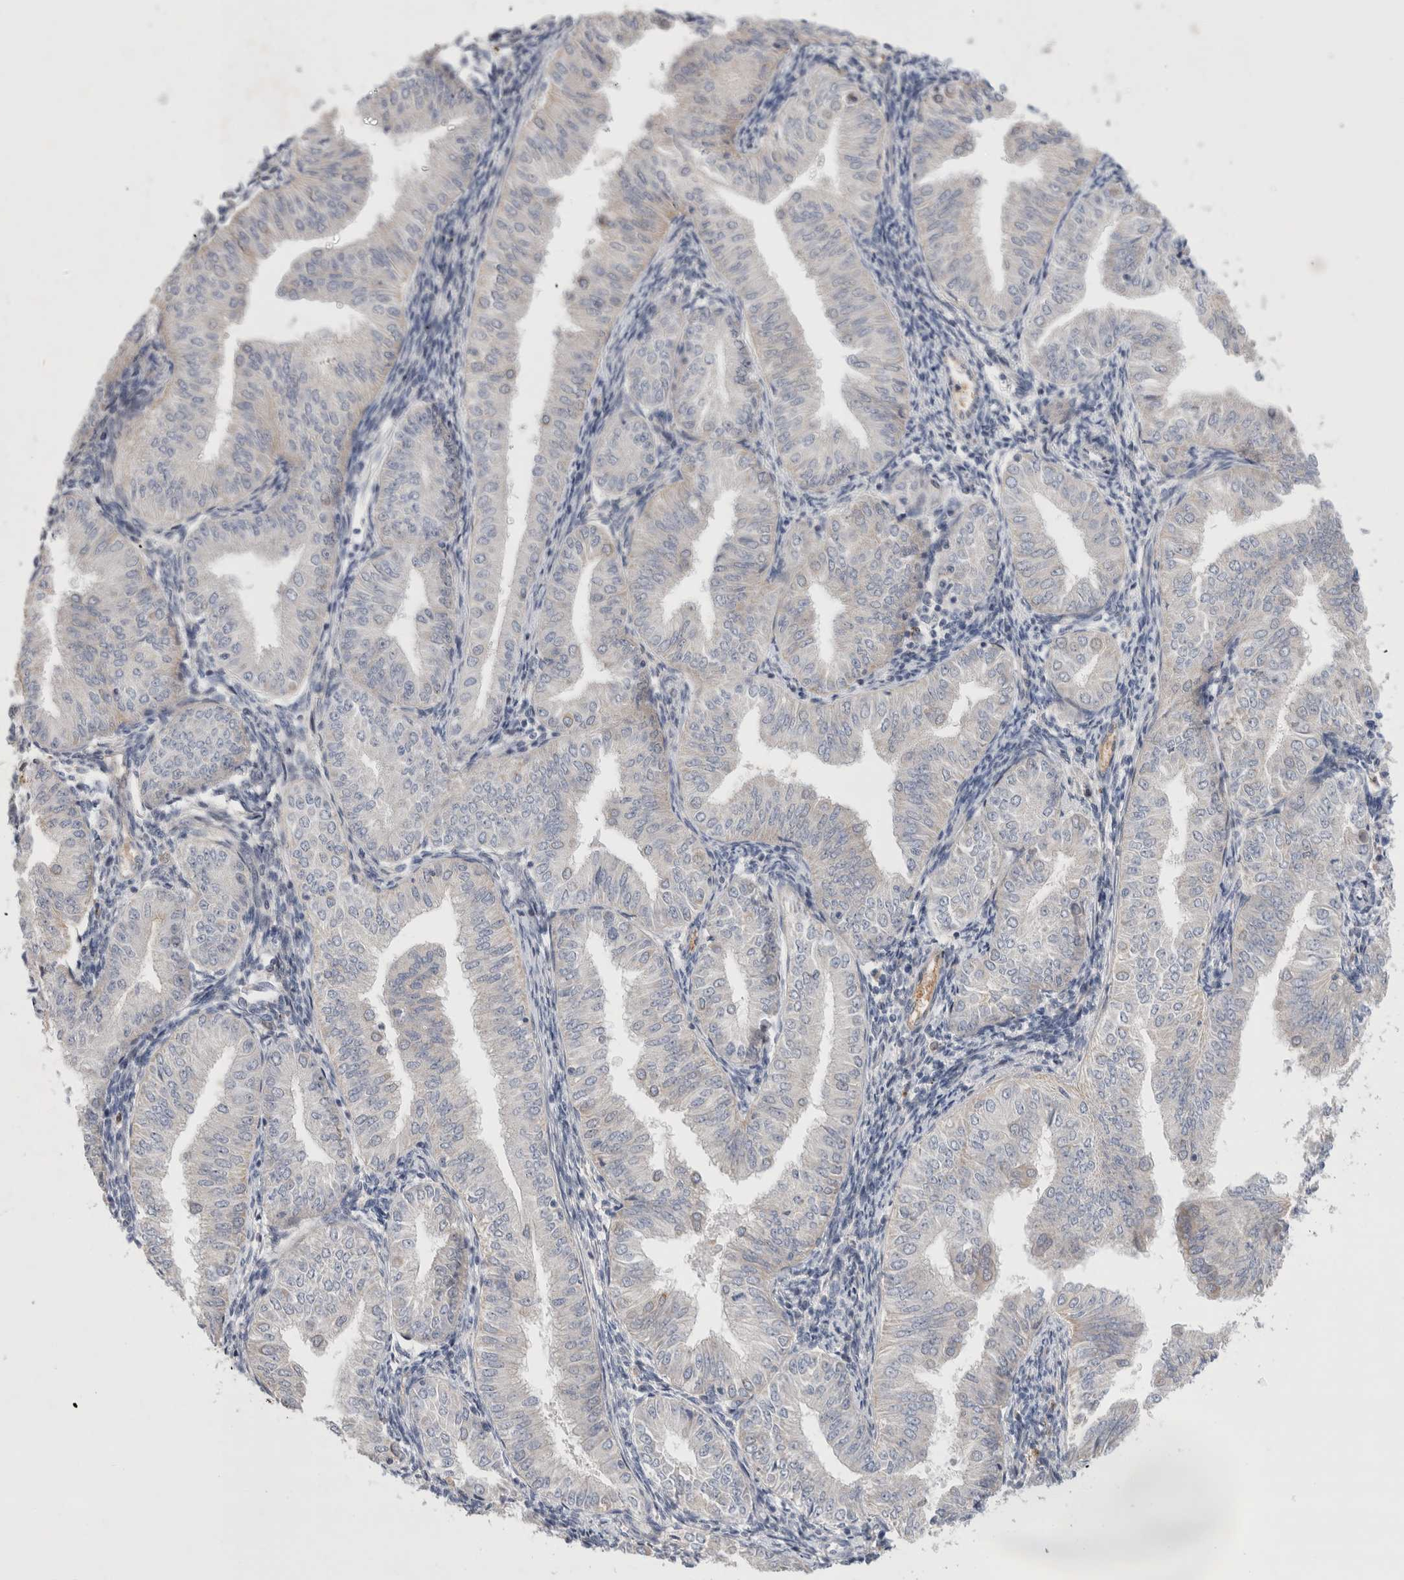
{"staining": {"intensity": "weak", "quantity": "<25%", "location": "cytoplasmic/membranous"}, "tissue": "endometrial cancer", "cell_type": "Tumor cells", "image_type": "cancer", "snomed": [{"axis": "morphology", "description": "Normal tissue, NOS"}, {"axis": "morphology", "description": "Adenocarcinoma, NOS"}, {"axis": "topography", "description": "Endometrium"}], "caption": "Immunohistochemical staining of human endometrial cancer (adenocarcinoma) reveals no significant positivity in tumor cells. (Brightfield microscopy of DAB (3,3'-diaminobenzidine) immunohistochemistry at high magnification).", "gene": "ECHDC2", "patient": {"sex": "female", "age": 53}}